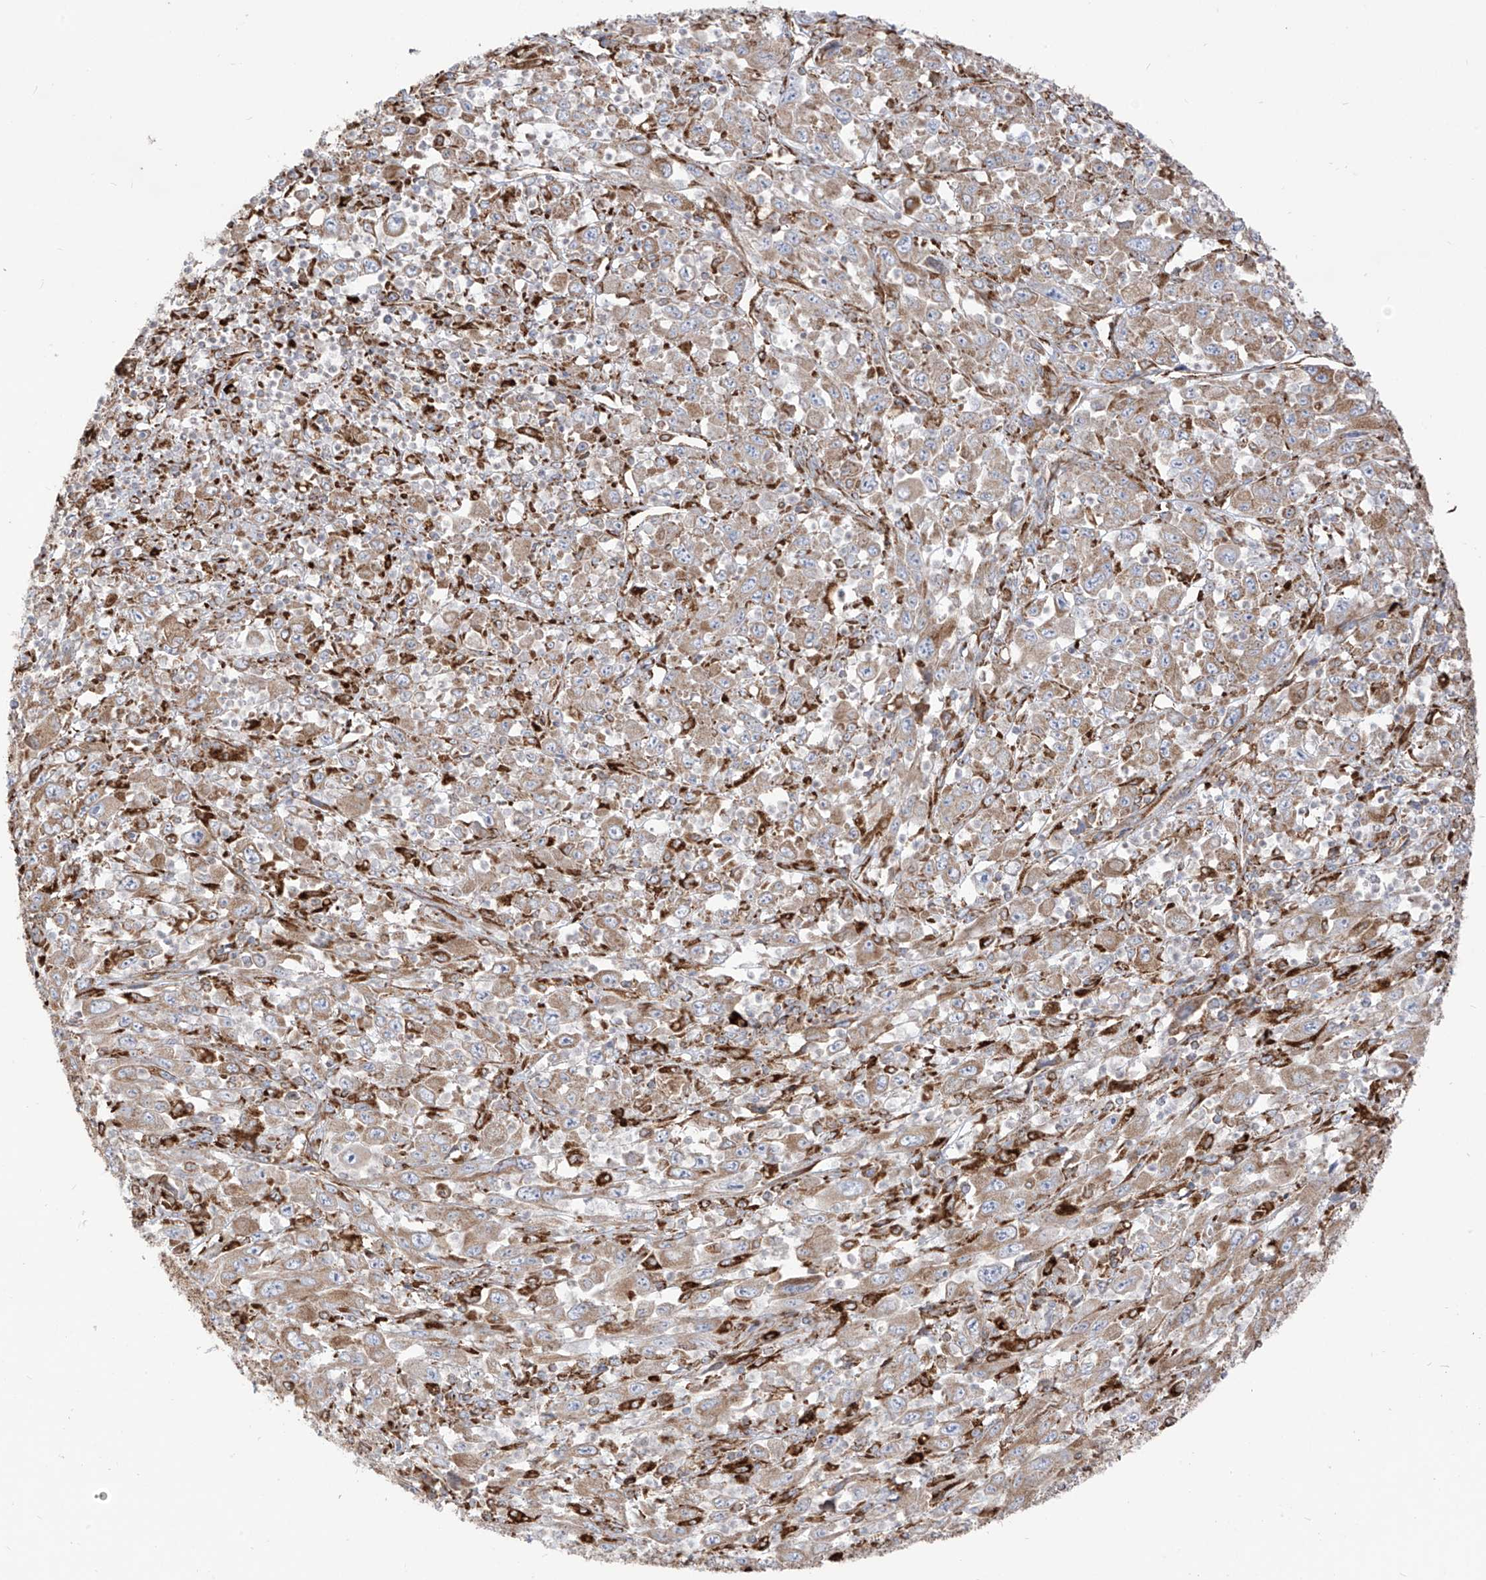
{"staining": {"intensity": "moderate", "quantity": ">75%", "location": "cytoplasmic/membranous"}, "tissue": "melanoma", "cell_type": "Tumor cells", "image_type": "cancer", "snomed": [{"axis": "morphology", "description": "Malignant melanoma, Metastatic site"}, {"axis": "topography", "description": "Skin"}], "caption": "Protein staining of melanoma tissue displays moderate cytoplasmic/membranous expression in about >75% of tumor cells.", "gene": "PDIA6", "patient": {"sex": "female", "age": 56}}